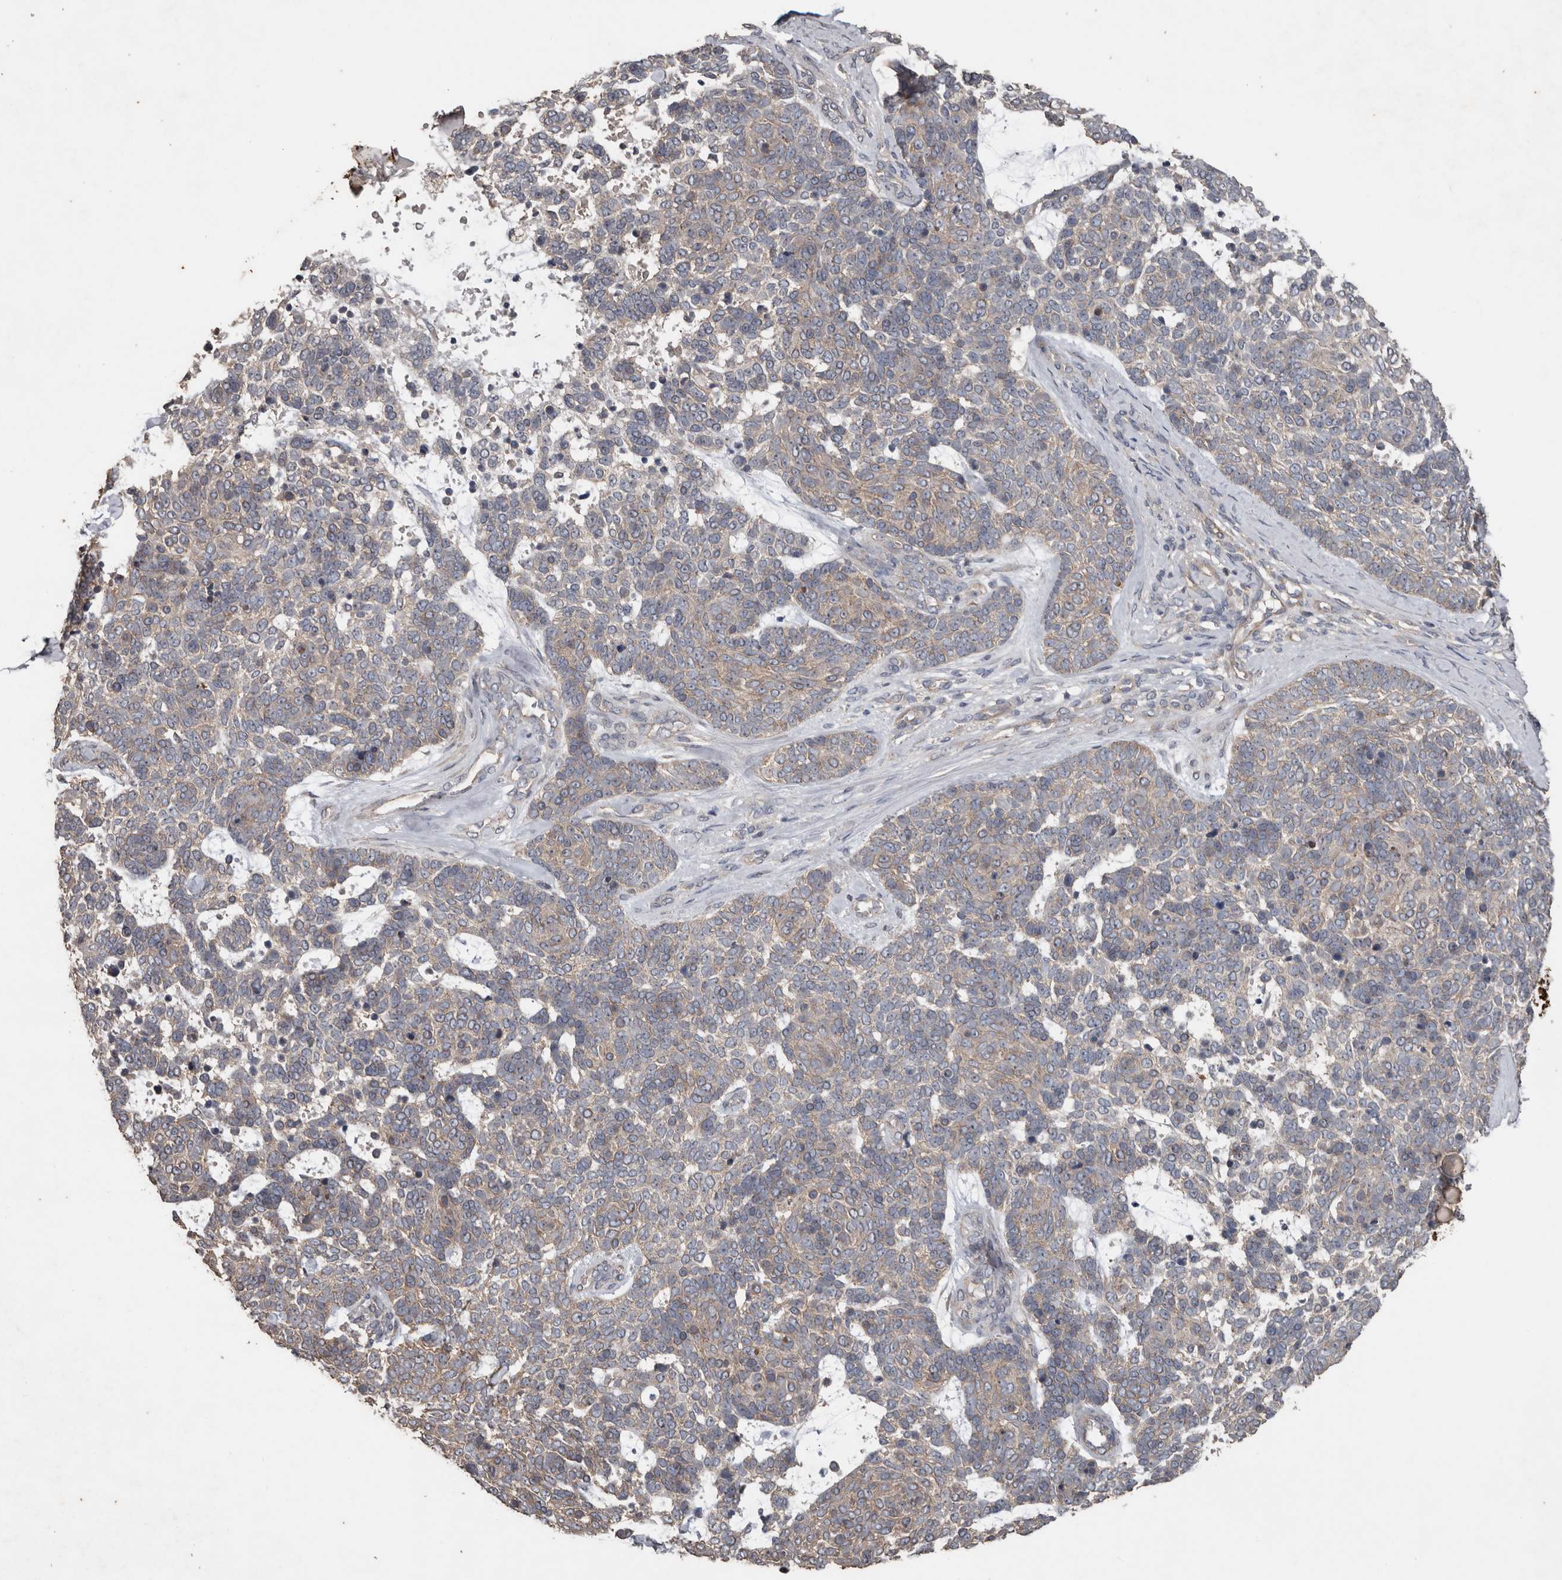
{"staining": {"intensity": "weak", "quantity": "<25%", "location": "cytoplasmic/membranous"}, "tissue": "skin cancer", "cell_type": "Tumor cells", "image_type": "cancer", "snomed": [{"axis": "morphology", "description": "Basal cell carcinoma"}, {"axis": "topography", "description": "Skin"}], "caption": "Skin cancer (basal cell carcinoma) stained for a protein using IHC demonstrates no positivity tumor cells.", "gene": "HYAL4", "patient": {"sex": "female", "age": 81}}